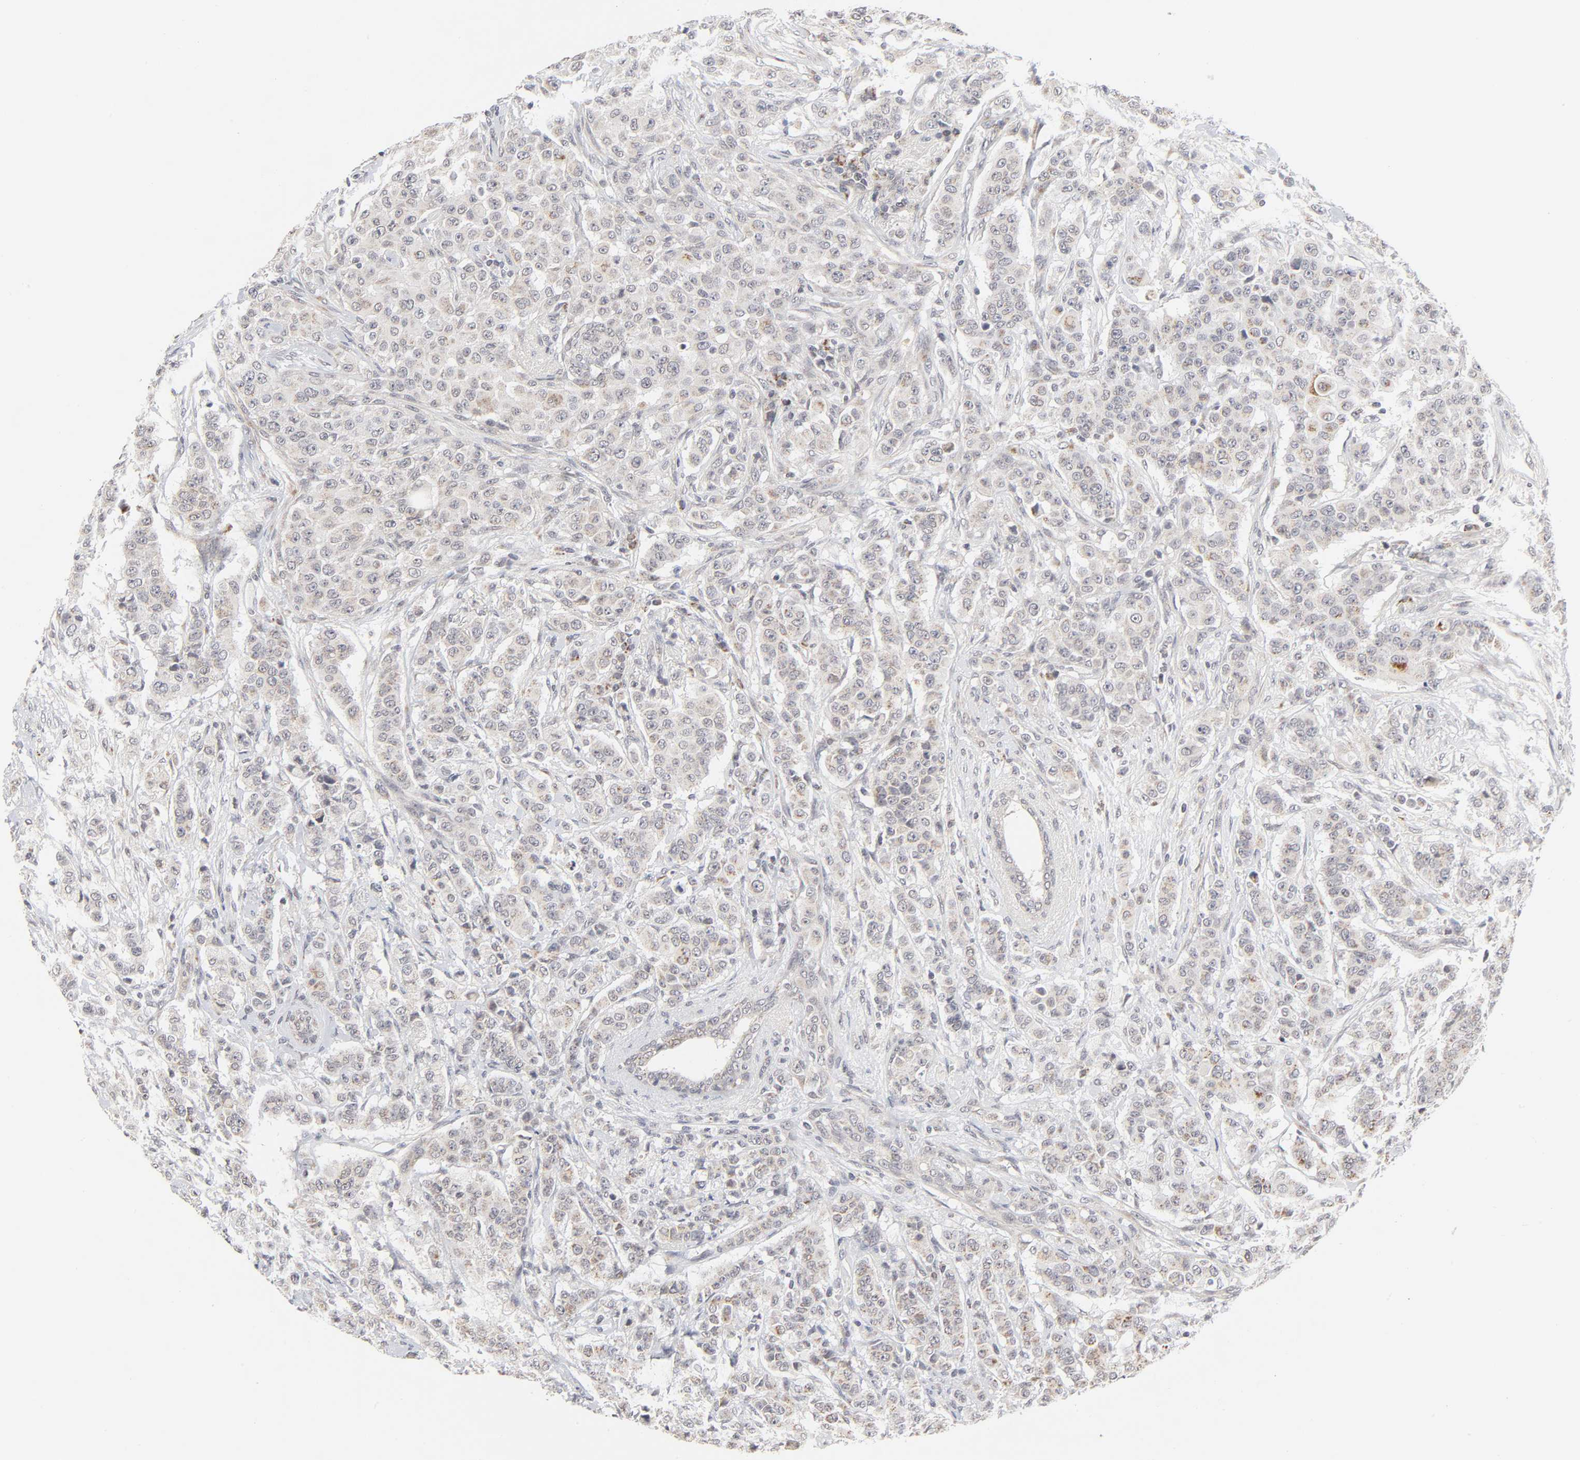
{"staining": {"intensity": "weak", "quantity": "25%-75%", "location": "cytoplasmic/membranous"}, "tissue": "breast cancer", "cell_type": "Tumor cells", "image_type": "cancer", "snomed": [{"axis": "morphology", "description": "Duct carcinoma"}, {"axis": "topography", "description": "Breast"}], "caption": "DAB immunohistochemical staining of human breast invasive ductal carcinoma displays weak cytoplasmic/membranous protein positivity in approximately 25%-75% of tumor cells. (Brightfield microscopy of DAB IHC at high magnification).", "gene": "AUH", "patient": {"sex": "female", "age": 40}}